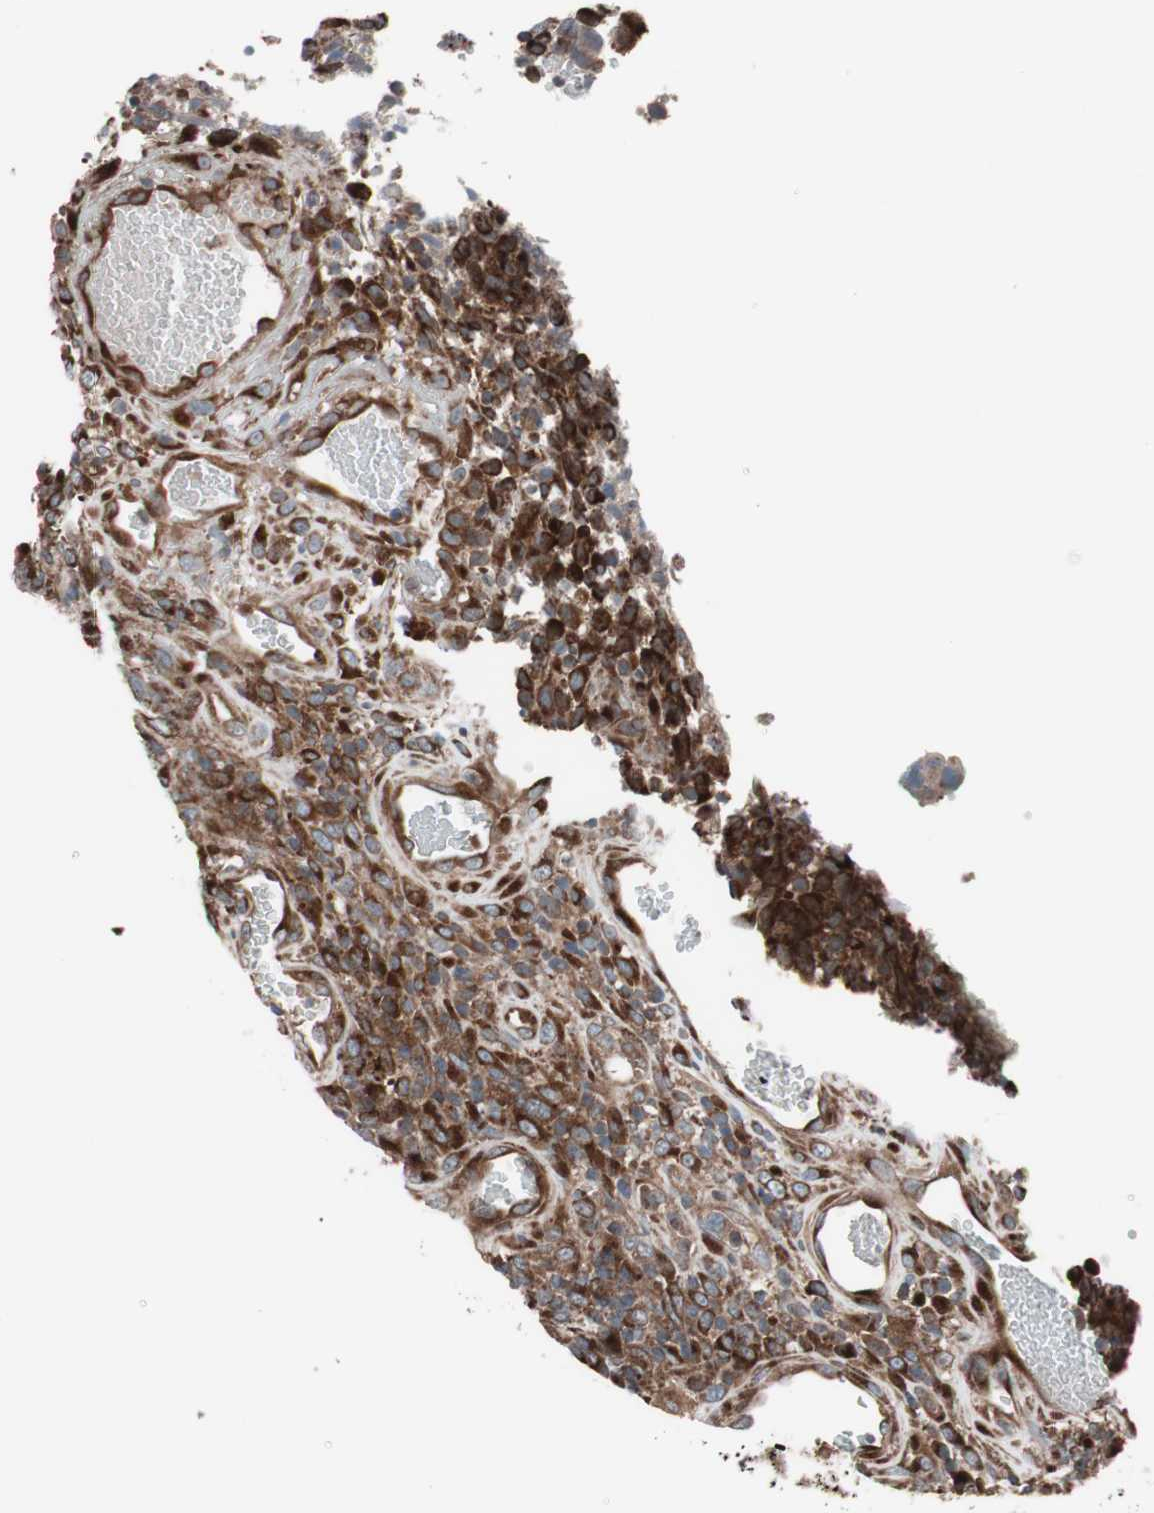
{"staining": {"intensity": "moderate", "quantity": ">75%", "location": "cytoplasmic/membranous"}, "tissue": "colorectal cancer", "cell_type": "Tumor cells", "image_type": "cancer", "snomed": [{"axis": "morphology", "description": "Adenocarcinoma, NOS"}, {"axis": "topography", "description": "Colon"}], "caption": "Immunohistochemical staining of human adenocarcinoma (colorectal) exhibits medium levels of moderate cytoplasmic/membranous staining in about >75% of tumor cells.", "gene": "SEC31A", "patient": {"sex": "male", "age": 72}}